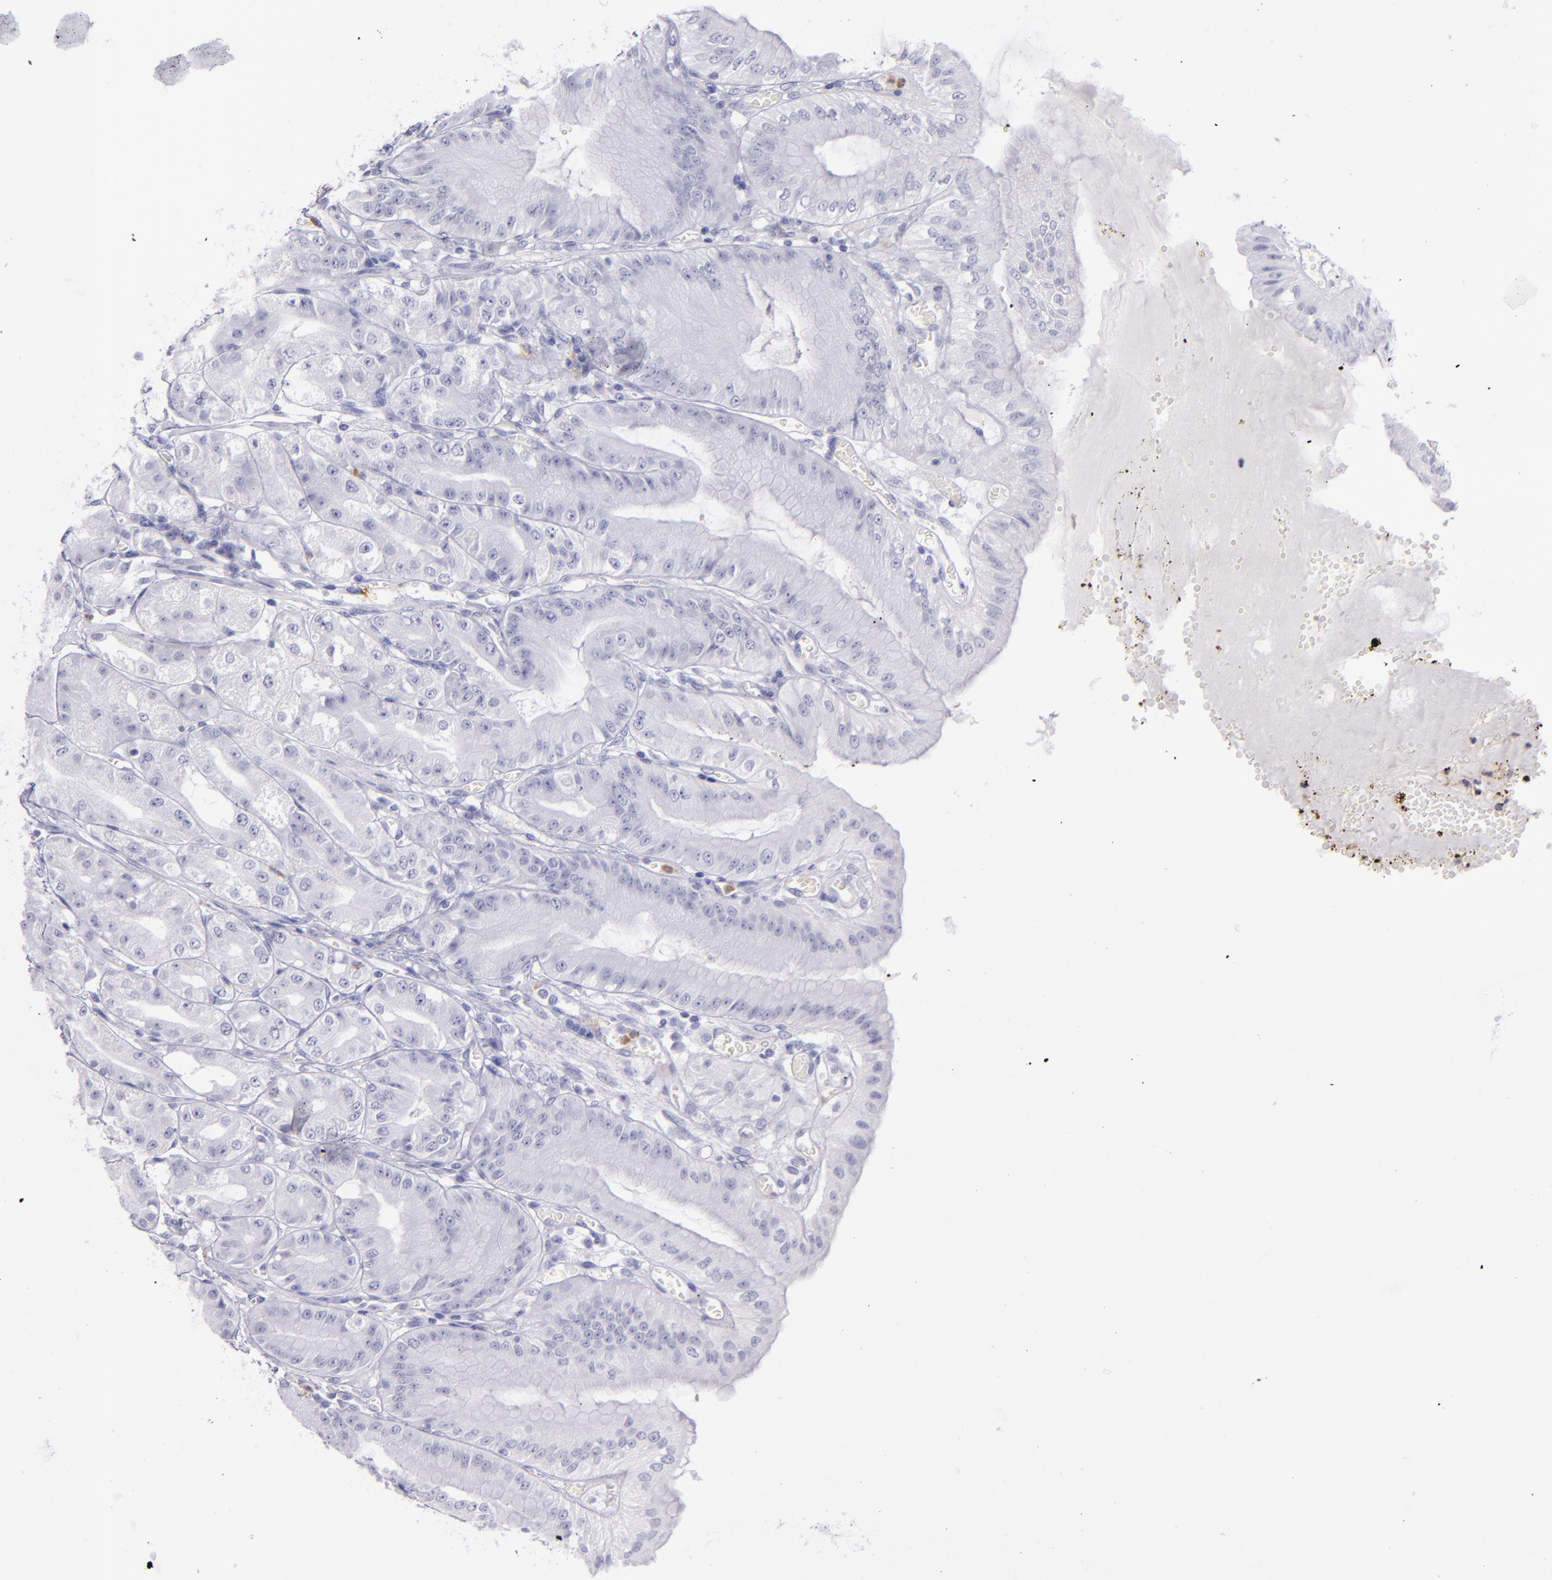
{"staining": {"intensity": "negative", "quantity": "none", "location": "none"}, "tissue": "stomach", "cell_type": "Glandular cells", "image_type": "normal", "snomed": [{"axis": "morphology", "description": "Normal tissue, NOS"}, {"axis": "topography", "description": "Stomach, lower"}], "caption": "Immunohistochemistry of unremarkable human stomach demonstrates no expression in glandular cells. (Immunohistochemistry (ihc), brightfield microscopy, high magnification).", "gene": "CEACAM1", "patient": {"sex": "male", "age": 71}}